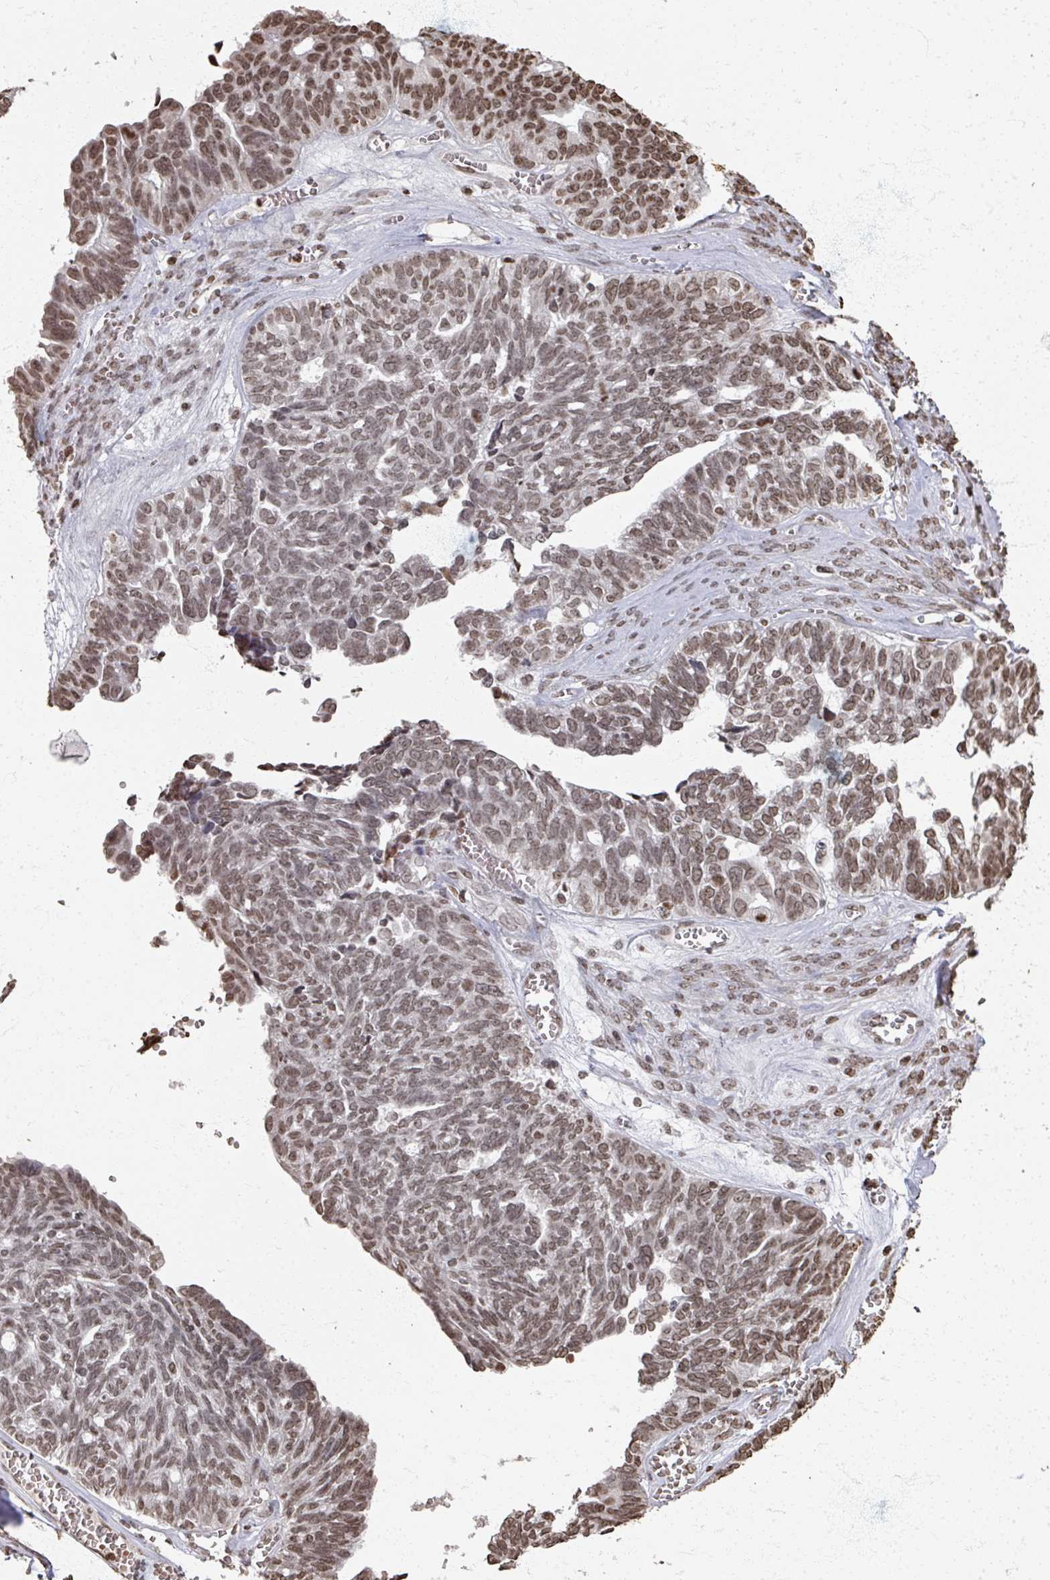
{"staining": {"intensity": "moderate", "quantity": ">75%", "location": "nuclear"}, "tissue": "ovarian cancer", "cell_type": "Tumor cells", "image_type": "cancer", "snomed": [{"axis": "morphology", "description": "Cystadenocarcinoma, serous, NOS"}, {"axis": "topography", "description": "Ovary"}], "caption": "High-power microscopy captured an immunohistochemistry (IHC) photomicrograph of ovarian cancer (serous cystadenocarcinoma), revealing moderate nuclear positivity in approximately >75% of tumor cells.", "gene": "DCUN1D5", "patient": {"sex": "female", "age": 79}}